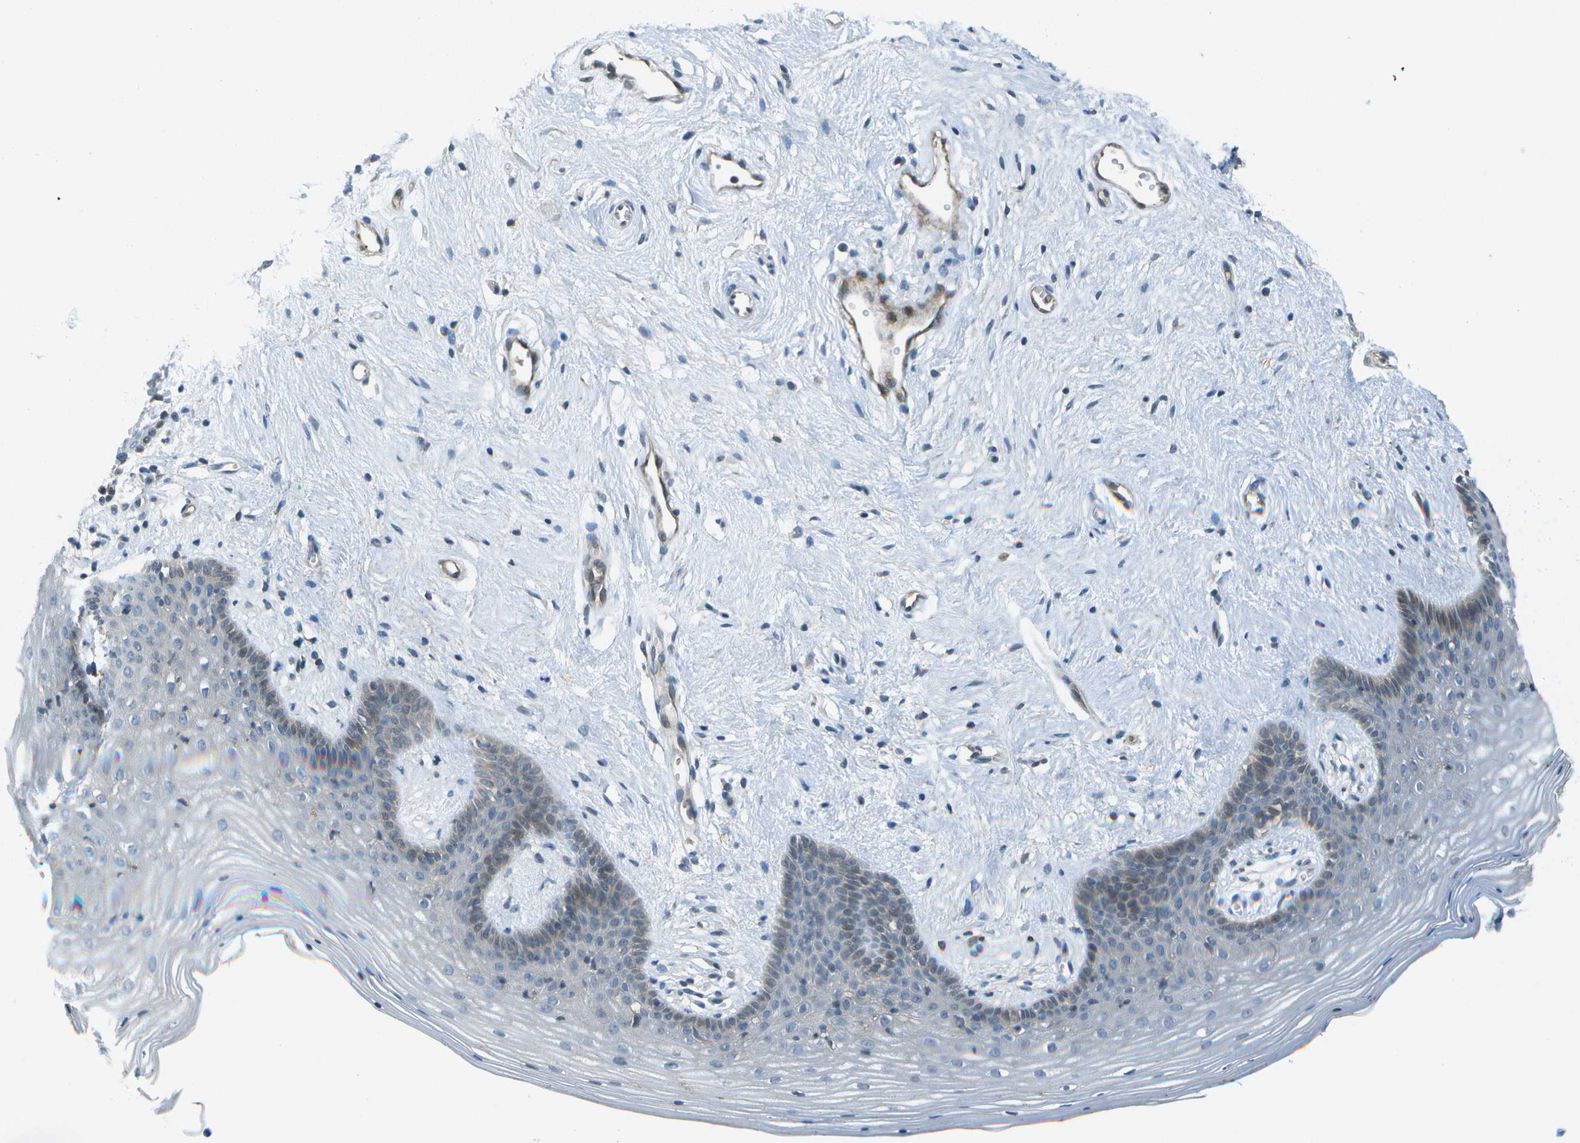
{"staining": {"intensity": "weak", "quantity": "<25%", "location": "cytoplasmic/membranous"}, "tissue": "vagina", "cell_type": "Squamous epithelial cells", "image_type": "normal", "snomed": [{"axis": "morphology", "description": "Normal tissue, NOS"}, {"axis": "topography", "description": "Vagina"}], "caption": "Immunohistochemical staining of unremarkable human vagina demonstrates no significant expression in squamous epithelial cells. (DAB (3,3'-diaminobenzidine) IHC with hematoxylin counter stain).", "gene": "LRRC66", "patient": {"sex": "female", "age": 44}}